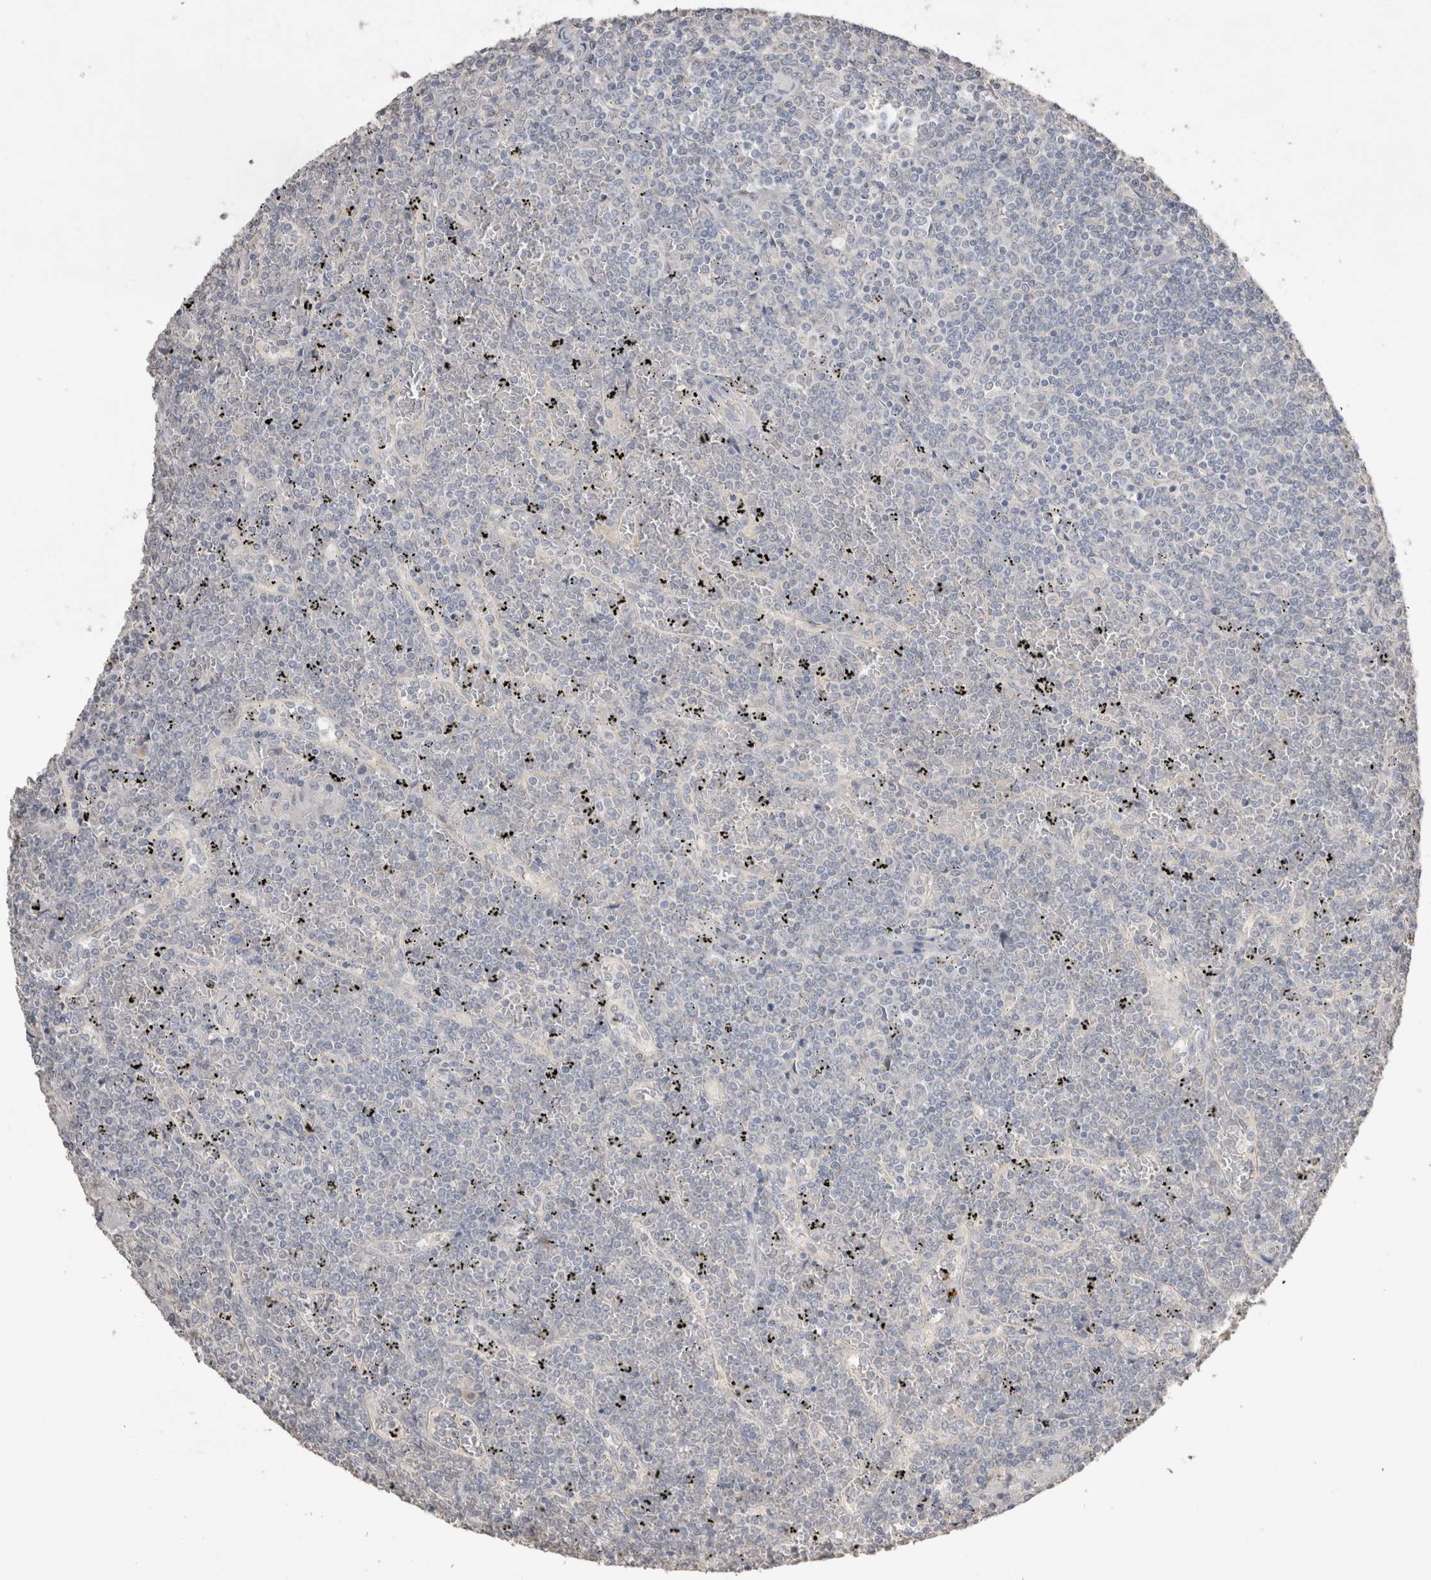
{"staining": {"intensity": "negative", "quantity": "none", "location": "none"}, "tissue": "lymphoma", "cell_type": "Tumor cells", "image_type": "cancer", "snomed": [{"axis": "morphology", "description": "Malignant lymphoma, non-Hodgkin's type, Low grade"}, {"axis": "topography", "description": "Spleen"}], "caption": "Tumor cells show no significant protein expression in lymphoma.", "gene": "NAALADL2", "patient": {"sex": "female", "age": 19}}